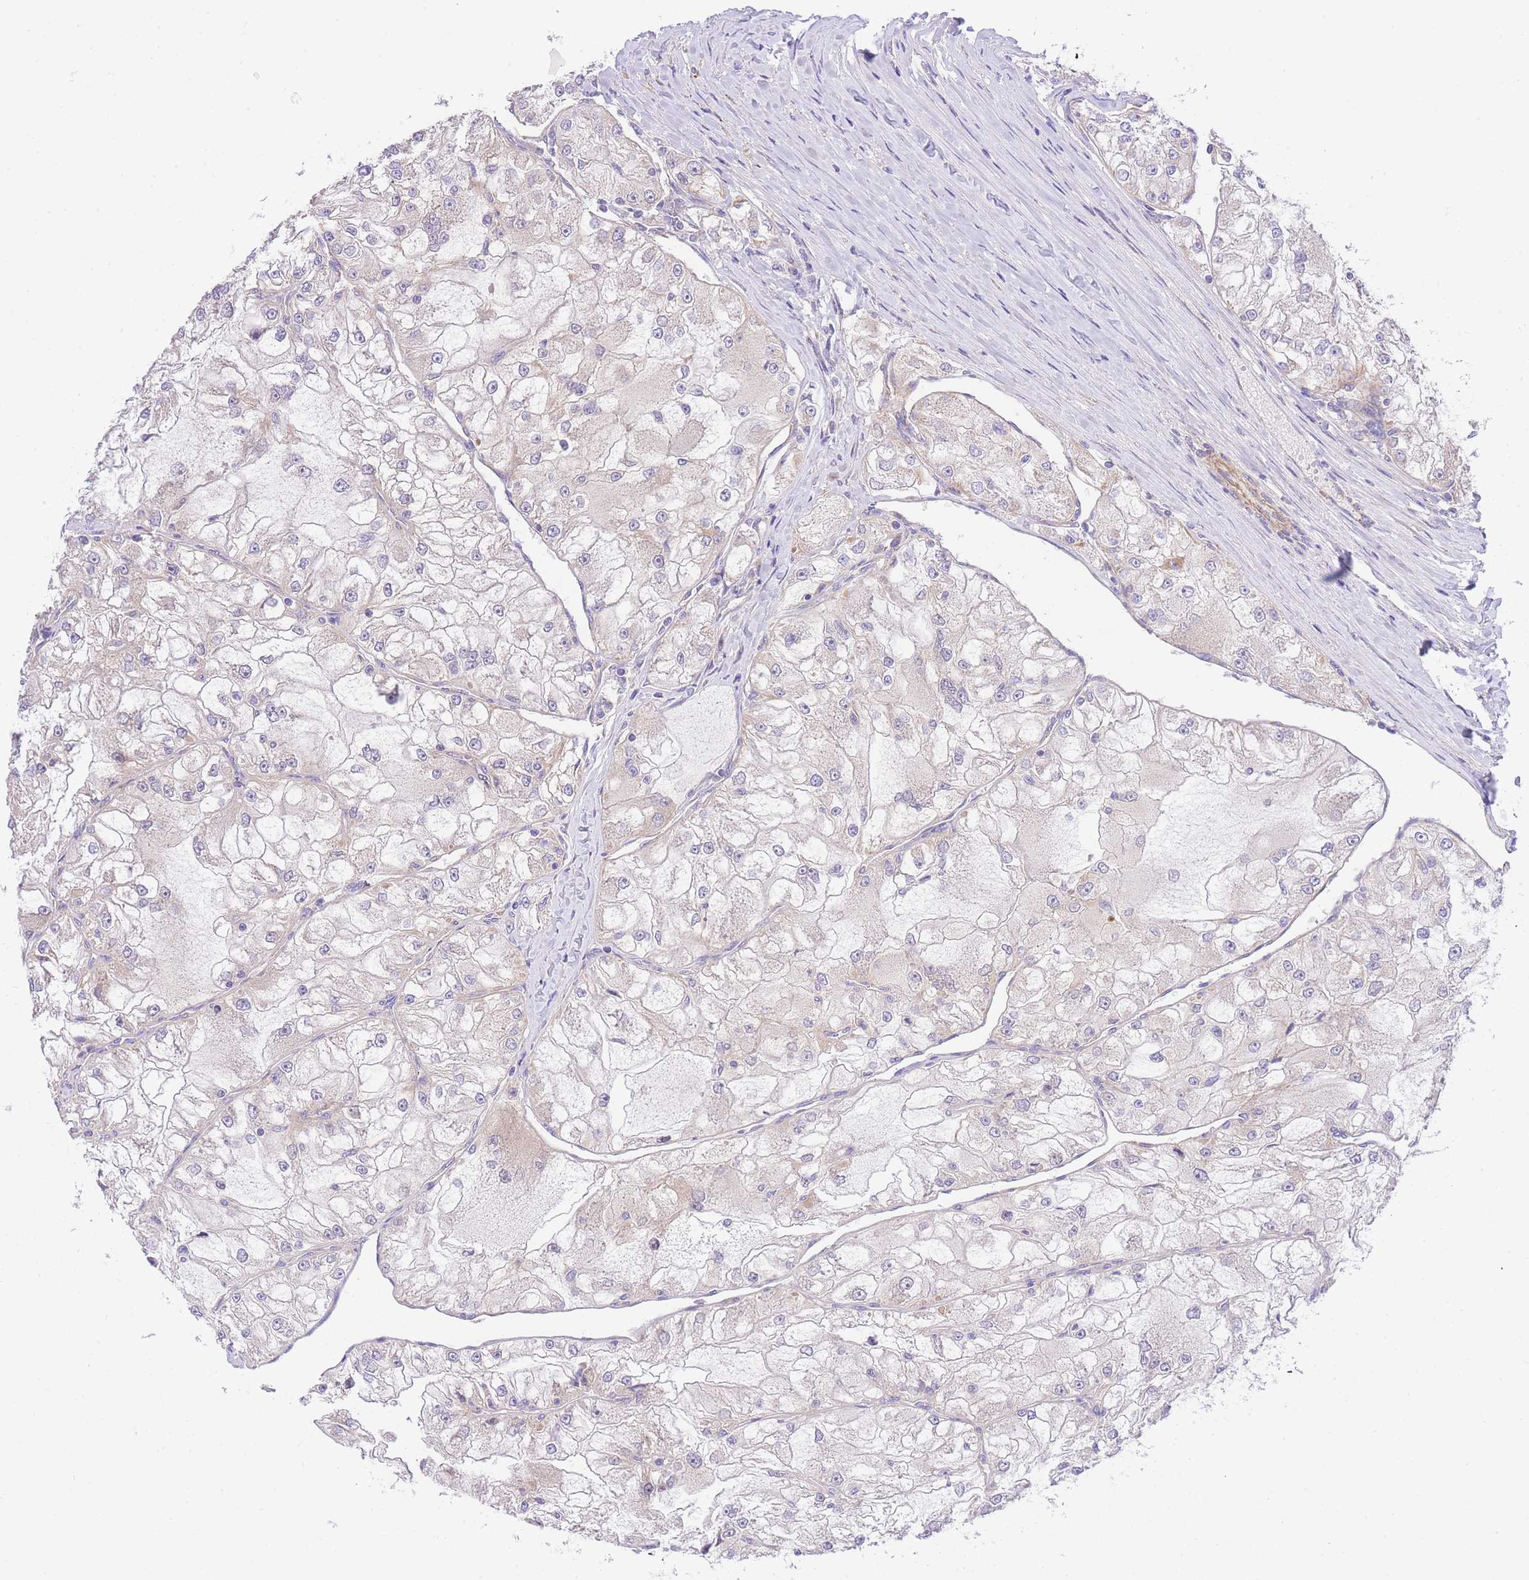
{"staining": {"intensity": "negative", "quantity": "none", "location": "none"}, "tissue": "renal cancer", "cell_type": "Tumor cells", "image_type": "cancer", "snomed": [{"axis": "morphology", "description": "Adenocarcinoma, NOS"}, {"axis": "topography", "description": "Kidney"}], "caption": "IHC of human renal cancer (adenocarcinoma) displays no positivity in tumor cells.", "gene": "MTRES1", "patient": {"sex": "female", "age": 72}}